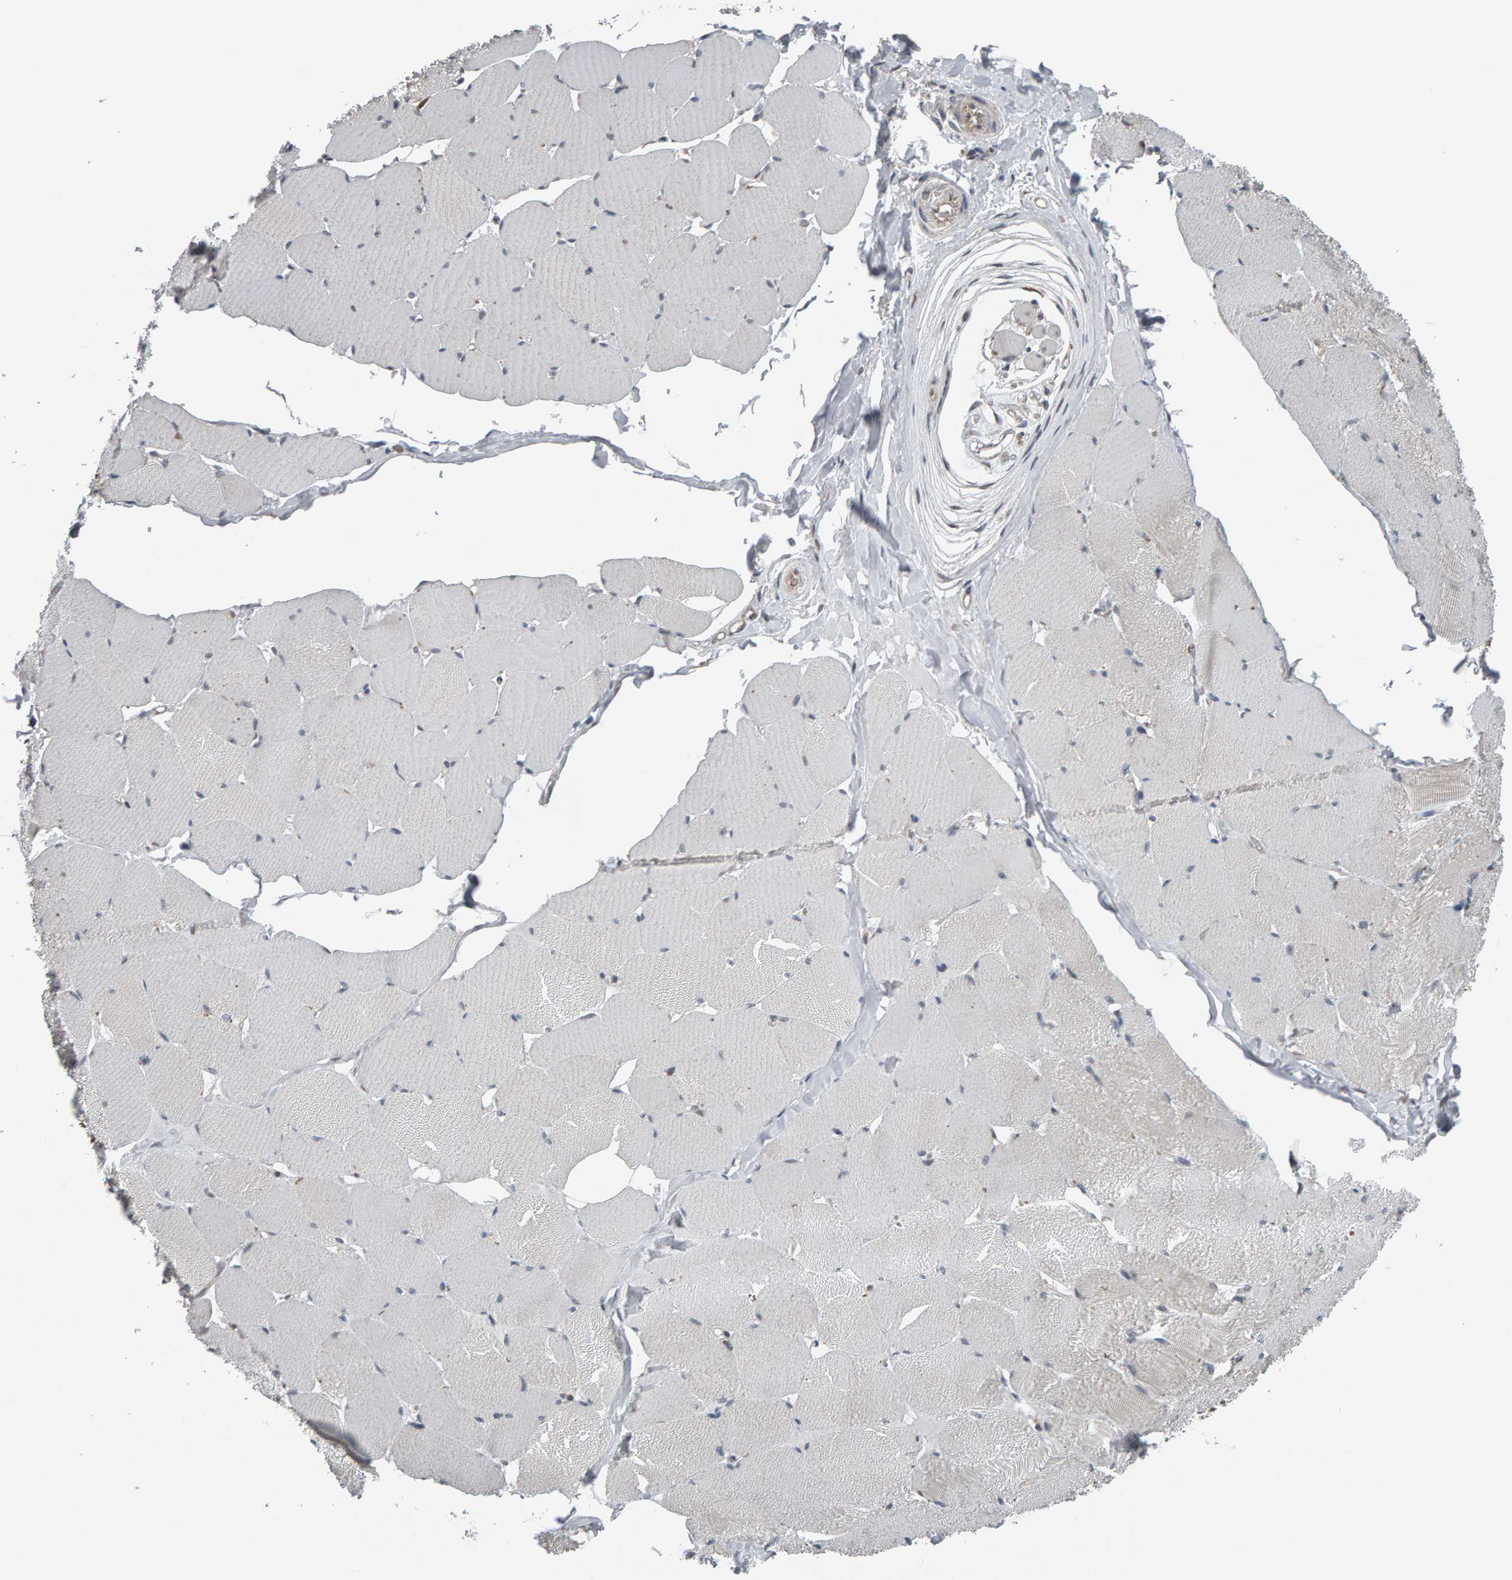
{"staining": {"intensity": "negative", "quantity": "none", "location": "none"}, "tissue": "skeletal muscle", "cell_type": "Myocytes", "image_type": "normal", "snomed": [{"axis": "morphology", "description": "Normal tissue, NOS"}, {"axis": "topography", "description": "Skin"}, {"axis": "topography", "description": "Skeletal muscle"}], "caption": "Myocytes show no significant expression in unremarkable skeletal muscle.", "gene": "COASY", "patient": {"sex": "male", "age": 83}}